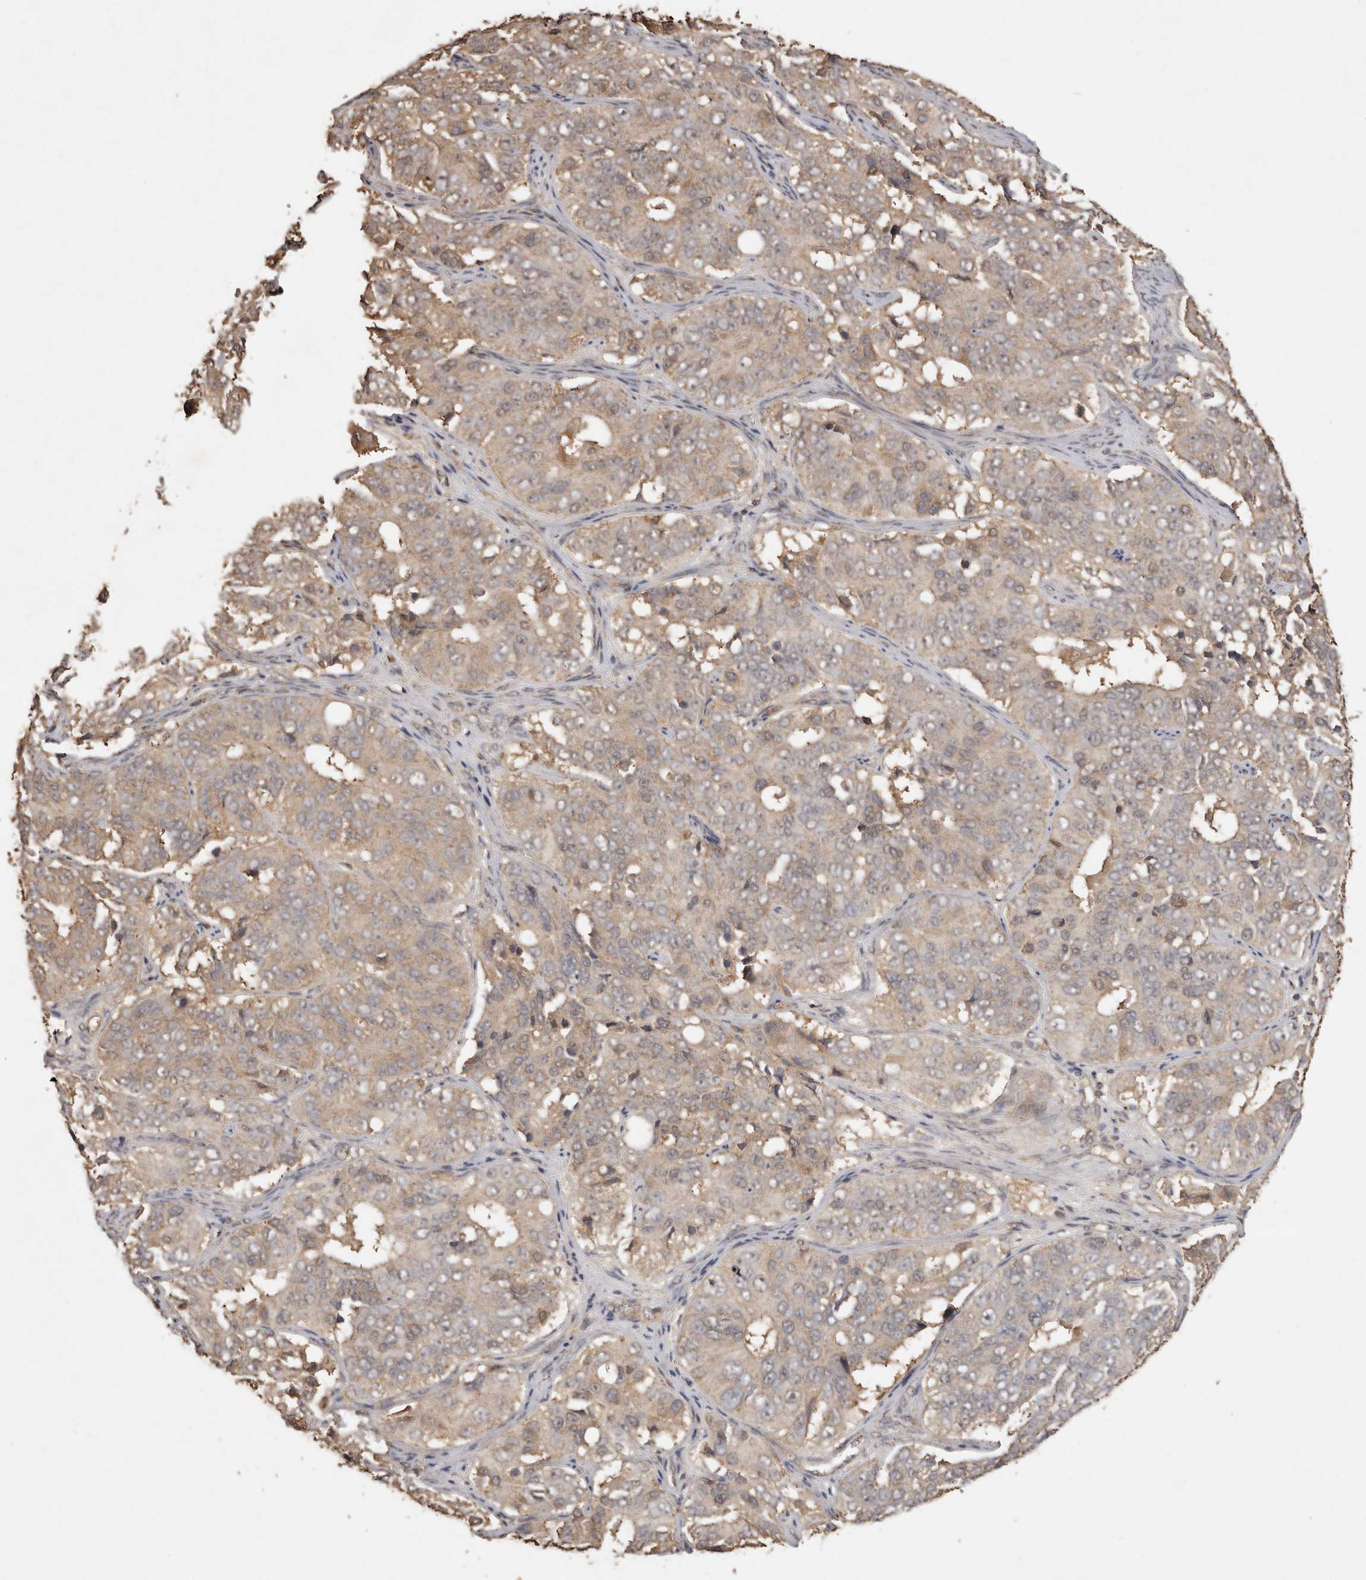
{"staining": {"intensity": "weak", "quantity": "25%-75%", "location": "cytoplasmic/membranous"}, "tissue": "ovarian cancer", "cell_type": "Tumor cells", "image_type": "cancer", "snomed": [{"axis": "morphology", "description": "Carcinoma, endometroid"}, {"axis": "topography", "description": "Ovary"}], "caption": "Immunohistochemistry image of neoplastic tissue: human endometroid carcinoma (ovarian) stained using immunohistochemistry demonstrates low levels of weak protein expression localized specifically in the cytoplasmic/membranous of tumor cells, appearing as a cytoplasmic/membranous brown color.", "gene": "RWDD1", "patient": {"sex": "female", "age": 51}}